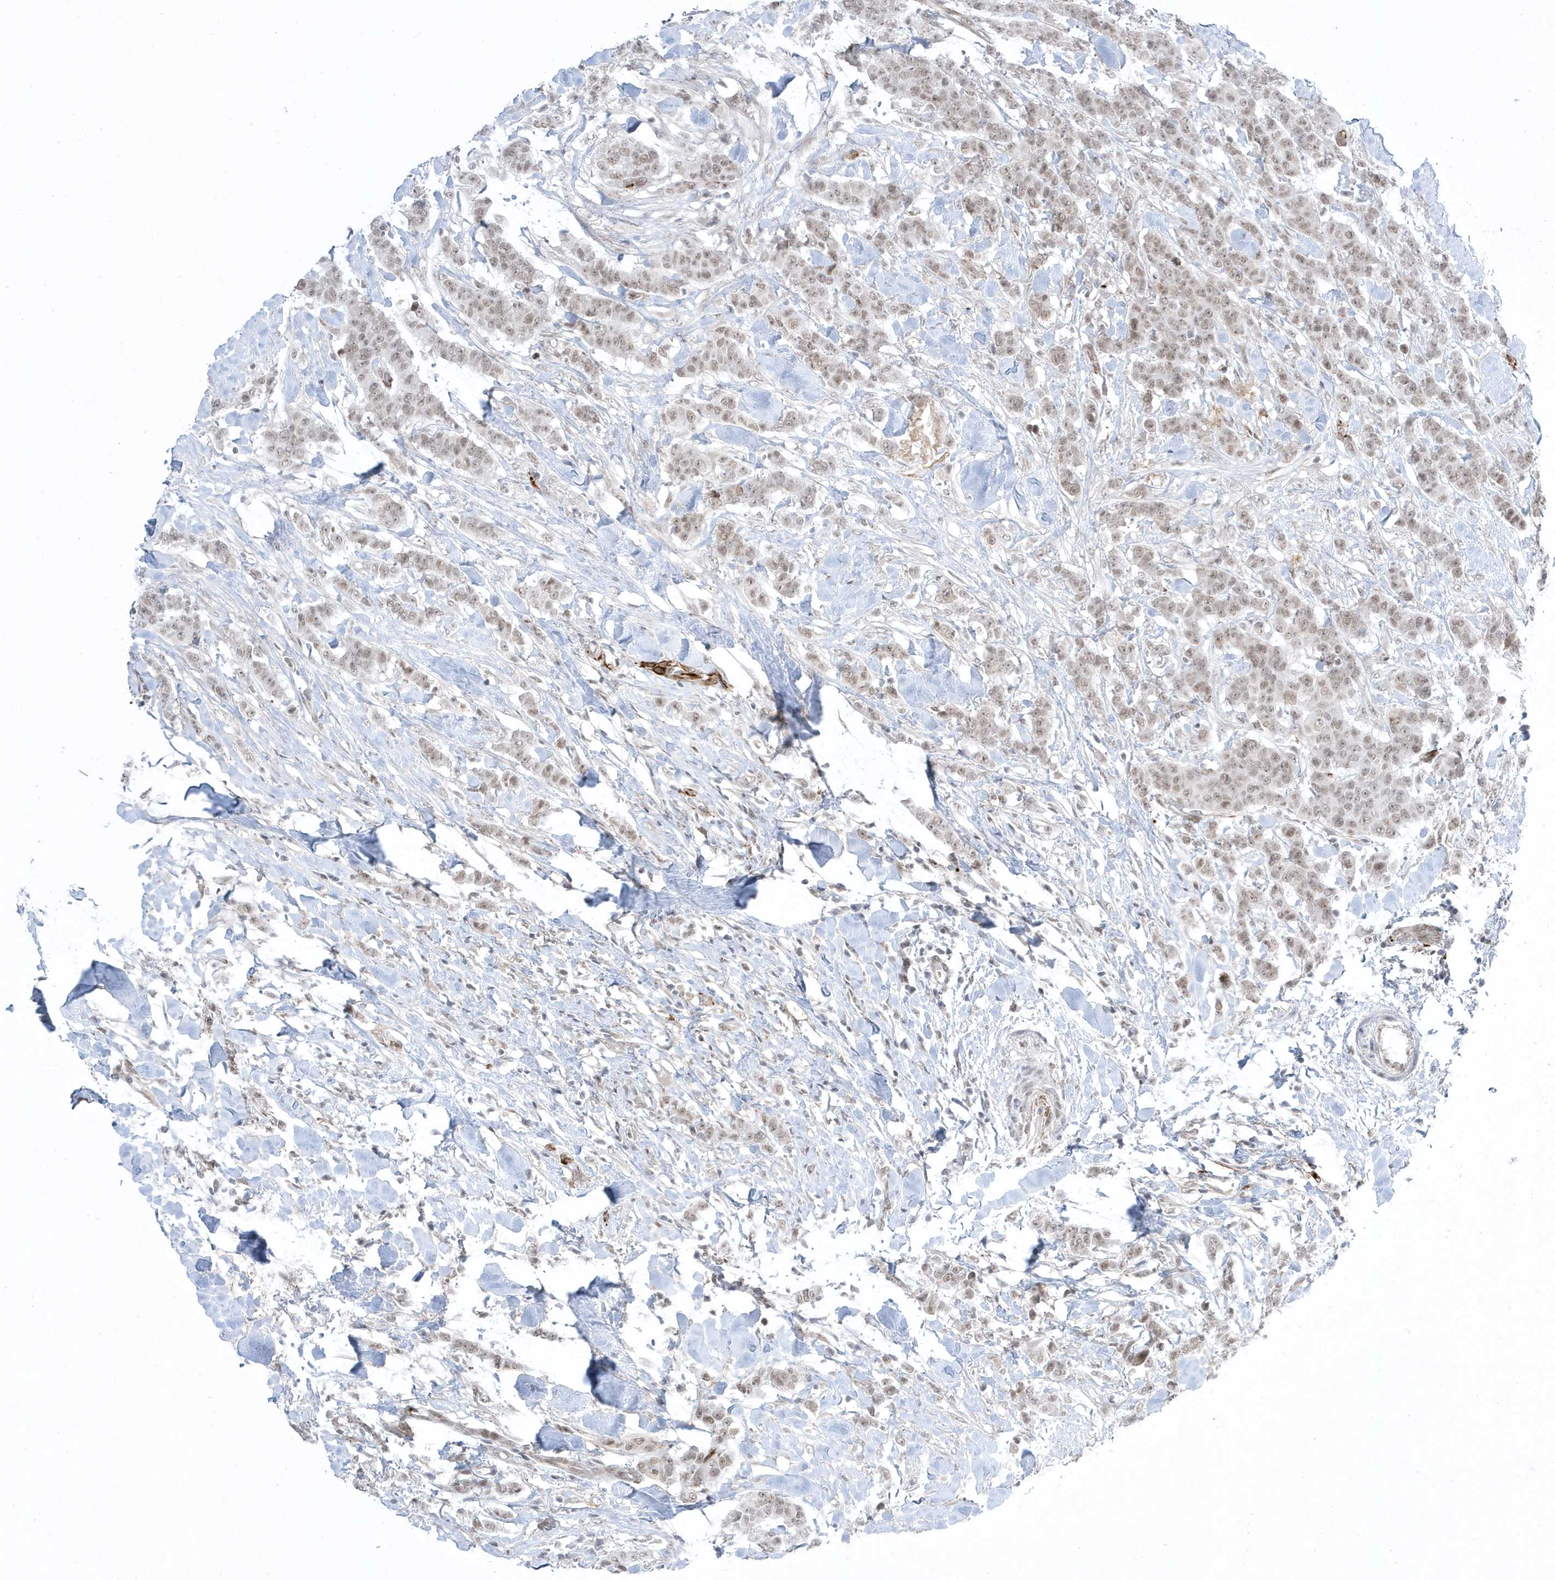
{"staining": {"intensity": "weak", "quantity": ">75%", "location": "nuclear"}, "tissue": "breast cancer", "cell_type": "Tumor cells", "image_type": "cancer", "snomed": [{"axis": "morphology", "description": "Duct carcinoma"}, {"axis": "topography", "description": "Breast"}], "caption": "Weak nuclear positivity is identified in approximately >75% of tumor cells in breast cancer. The staining was performed using DAB to visualize the protein expression in brown, while the nuclei were stained in blue with hematoxylin (Magnification: 20x).", "gene": "ADAMTSL3", "patient": {"sex": "female", "age": 40}}